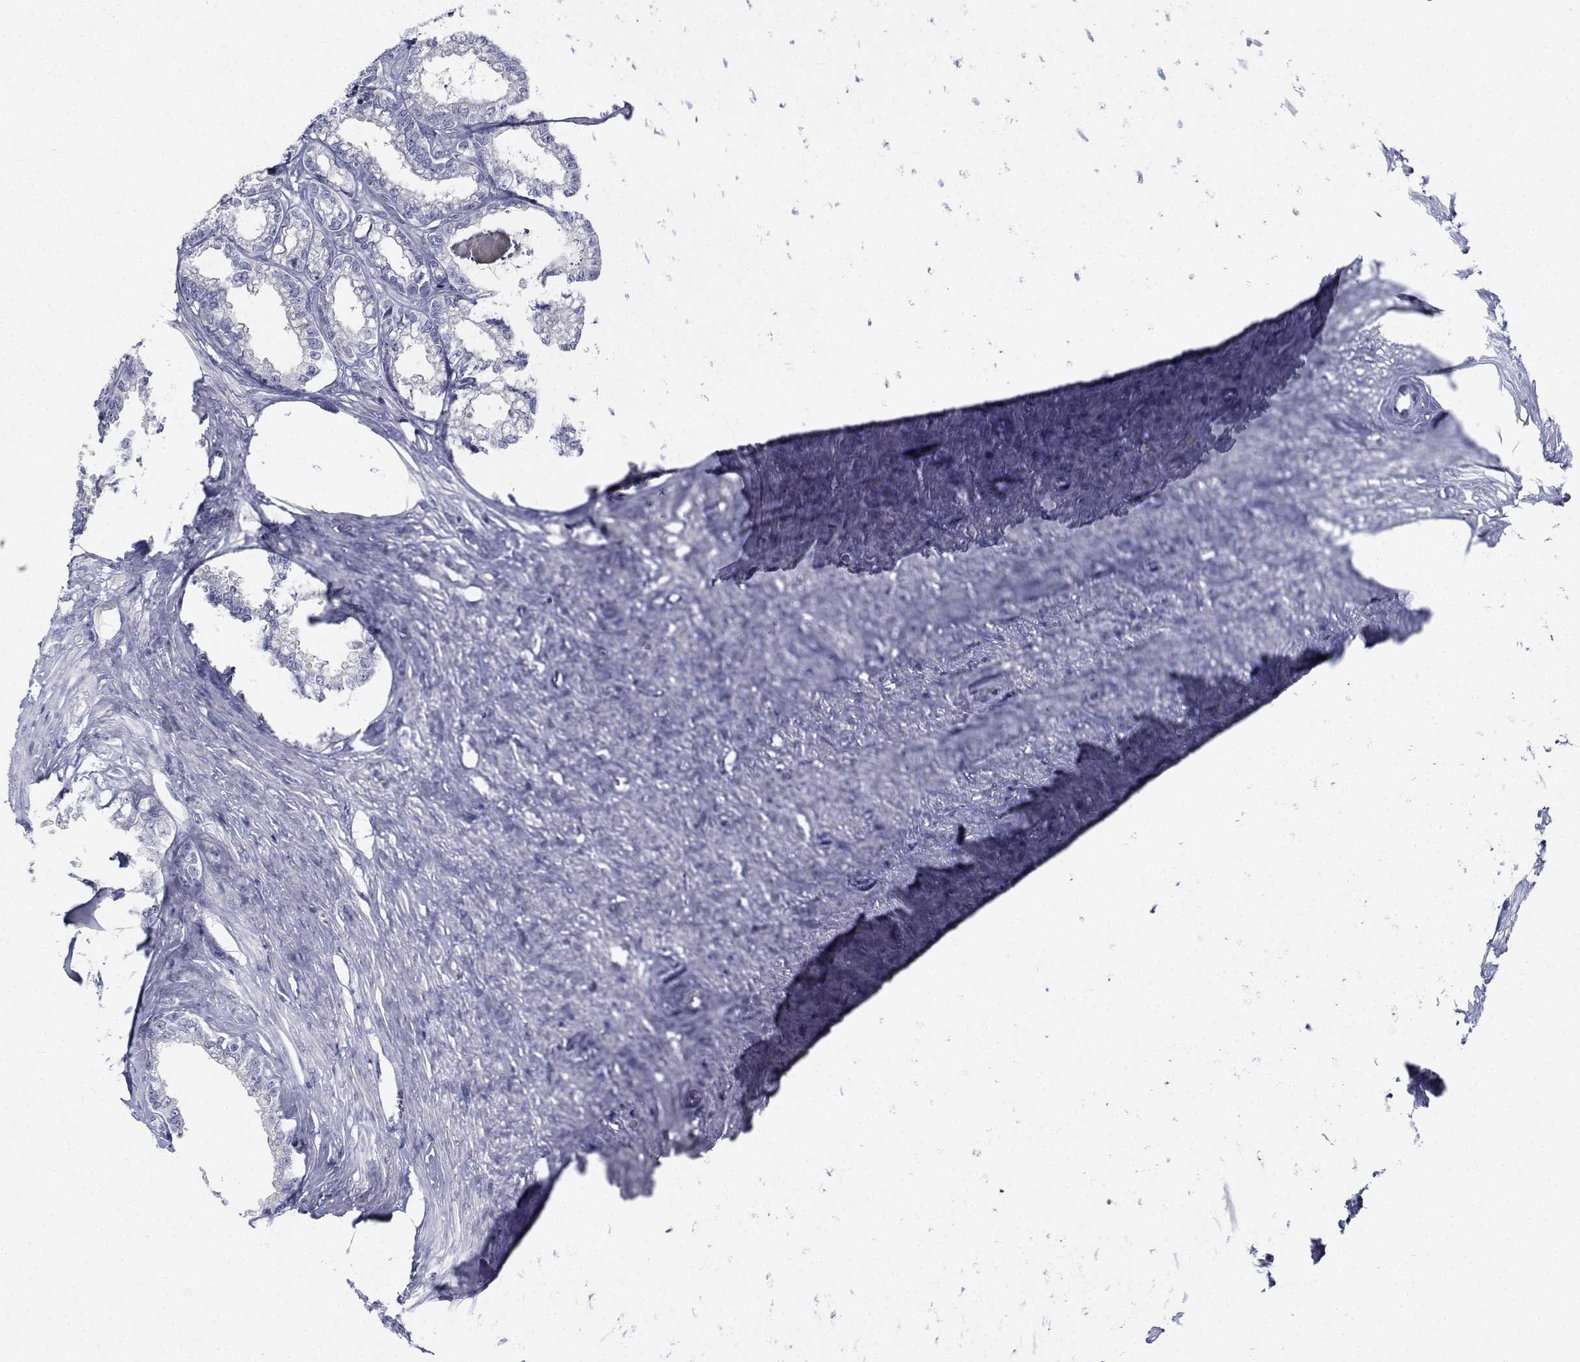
{"staining": {"intensity": "negative", "quantity": "none", "location": "none"}, "tissue": "seminal vesicle", "cell_type": "Glandular cells", "image_type": "normal", "snomed": [{"axis": "morphology", "description": "Normal tissue, NOS"}, {"axis": "morphology", "description": "Urothelial carcinoma, NOS"}, {"axis": "topography", "description": "Urinary bladder"}, {"axis": "topography", "description": "Seminal veicle"}], "caption": "Protein analysis of unremarkable seminal vesicle exhibits no significant positivity in glandular cells. (DAB IHC visualized using brightfield microscopy, high magnification).", "gene": "PLXNA4", "patient": {"sex": "male", "age": 76}}